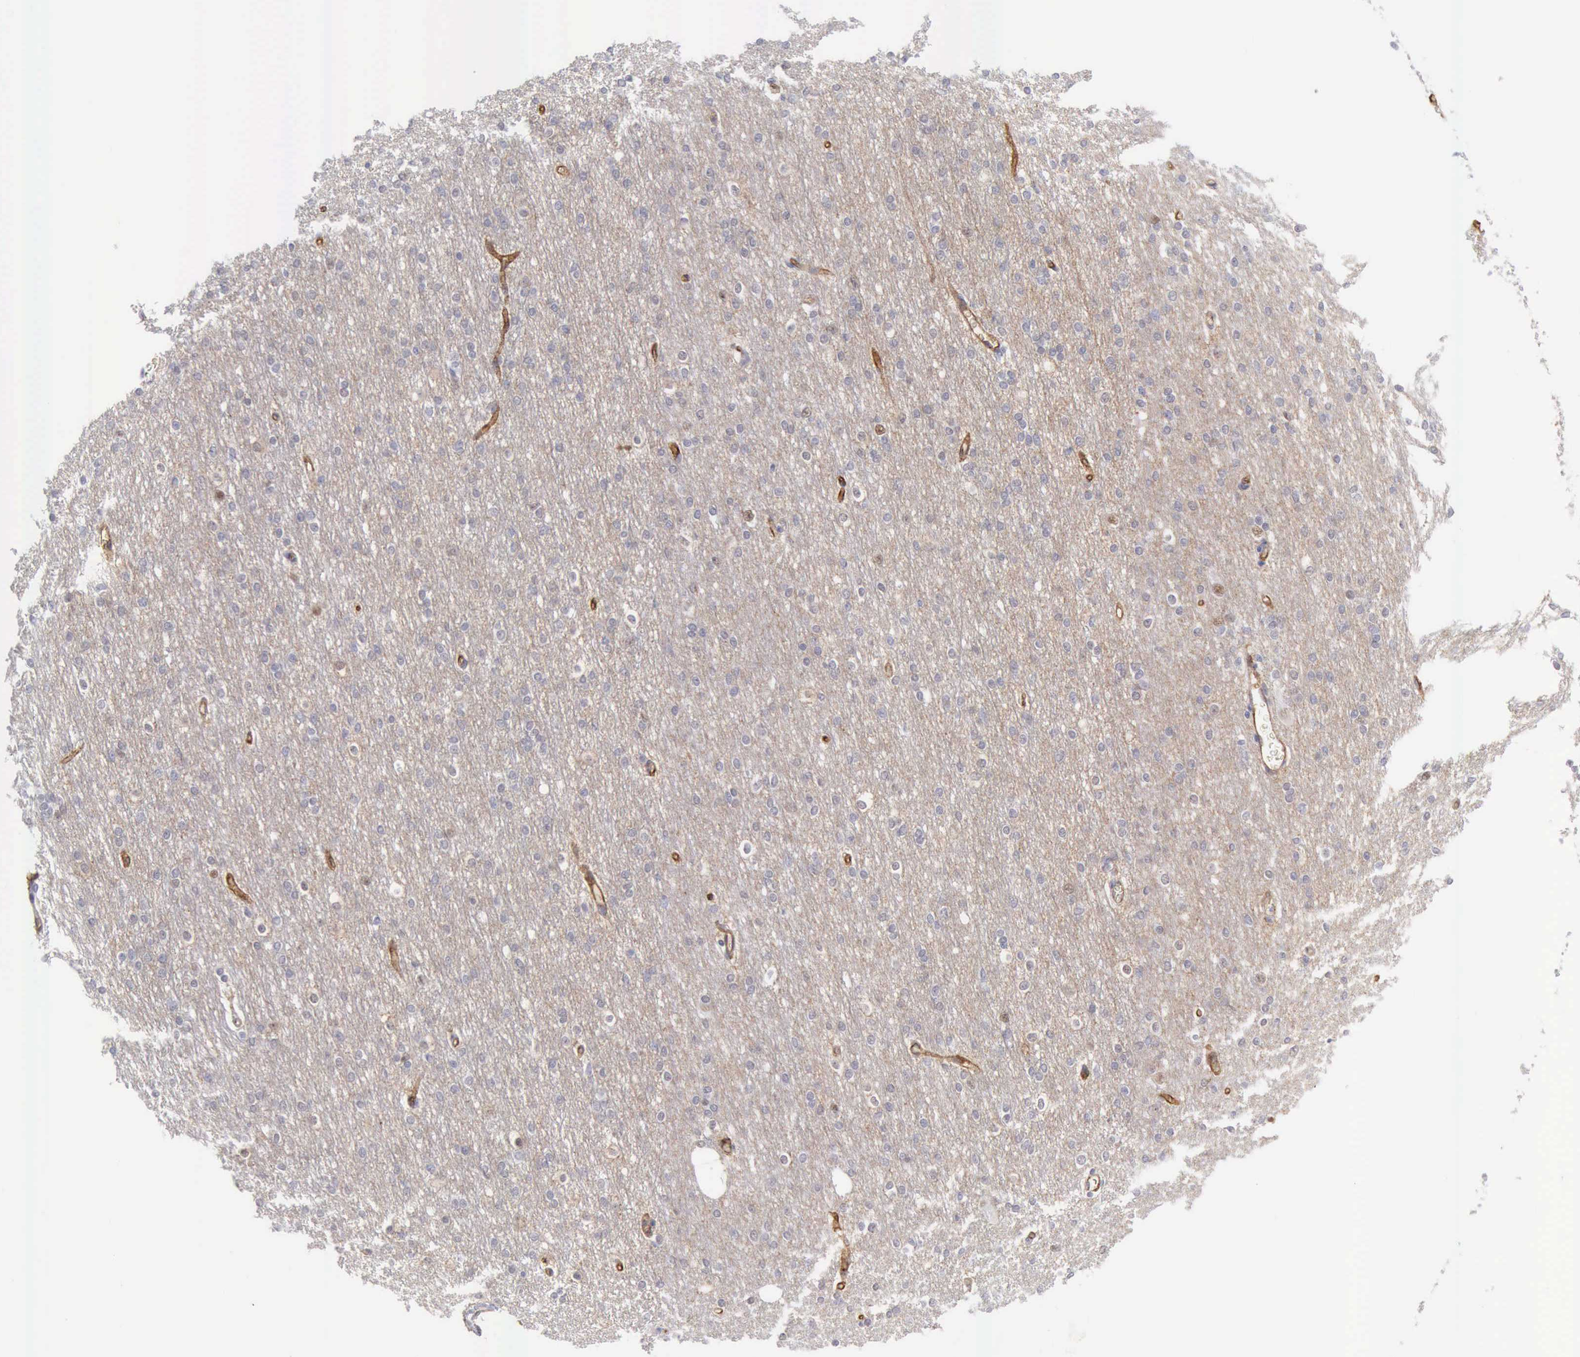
{"staining": {"intensity": "moderate", "quantity": "25%-75%", "location": "cytoplasmic/membranous"}, "tissue": "cerebral cortex", "cell_type": "Endothelial cells", "image_type": "normal", "snomed": [{"axis": "morphology", "description": "Normal tissue, NOS"}, {"axis": "morphology", "description": "Inflammation, NOS"}, {"axis": "topography", "description": "Cerebral cortex"}], "caption": "A medium amount of moderate cytoplasmic/membranous expression is identified in about 25%-75% of endothelial cells in benign cerebral cortex.", "gene": "TFRC", "patient": {"sex": "male", "age": 6}}